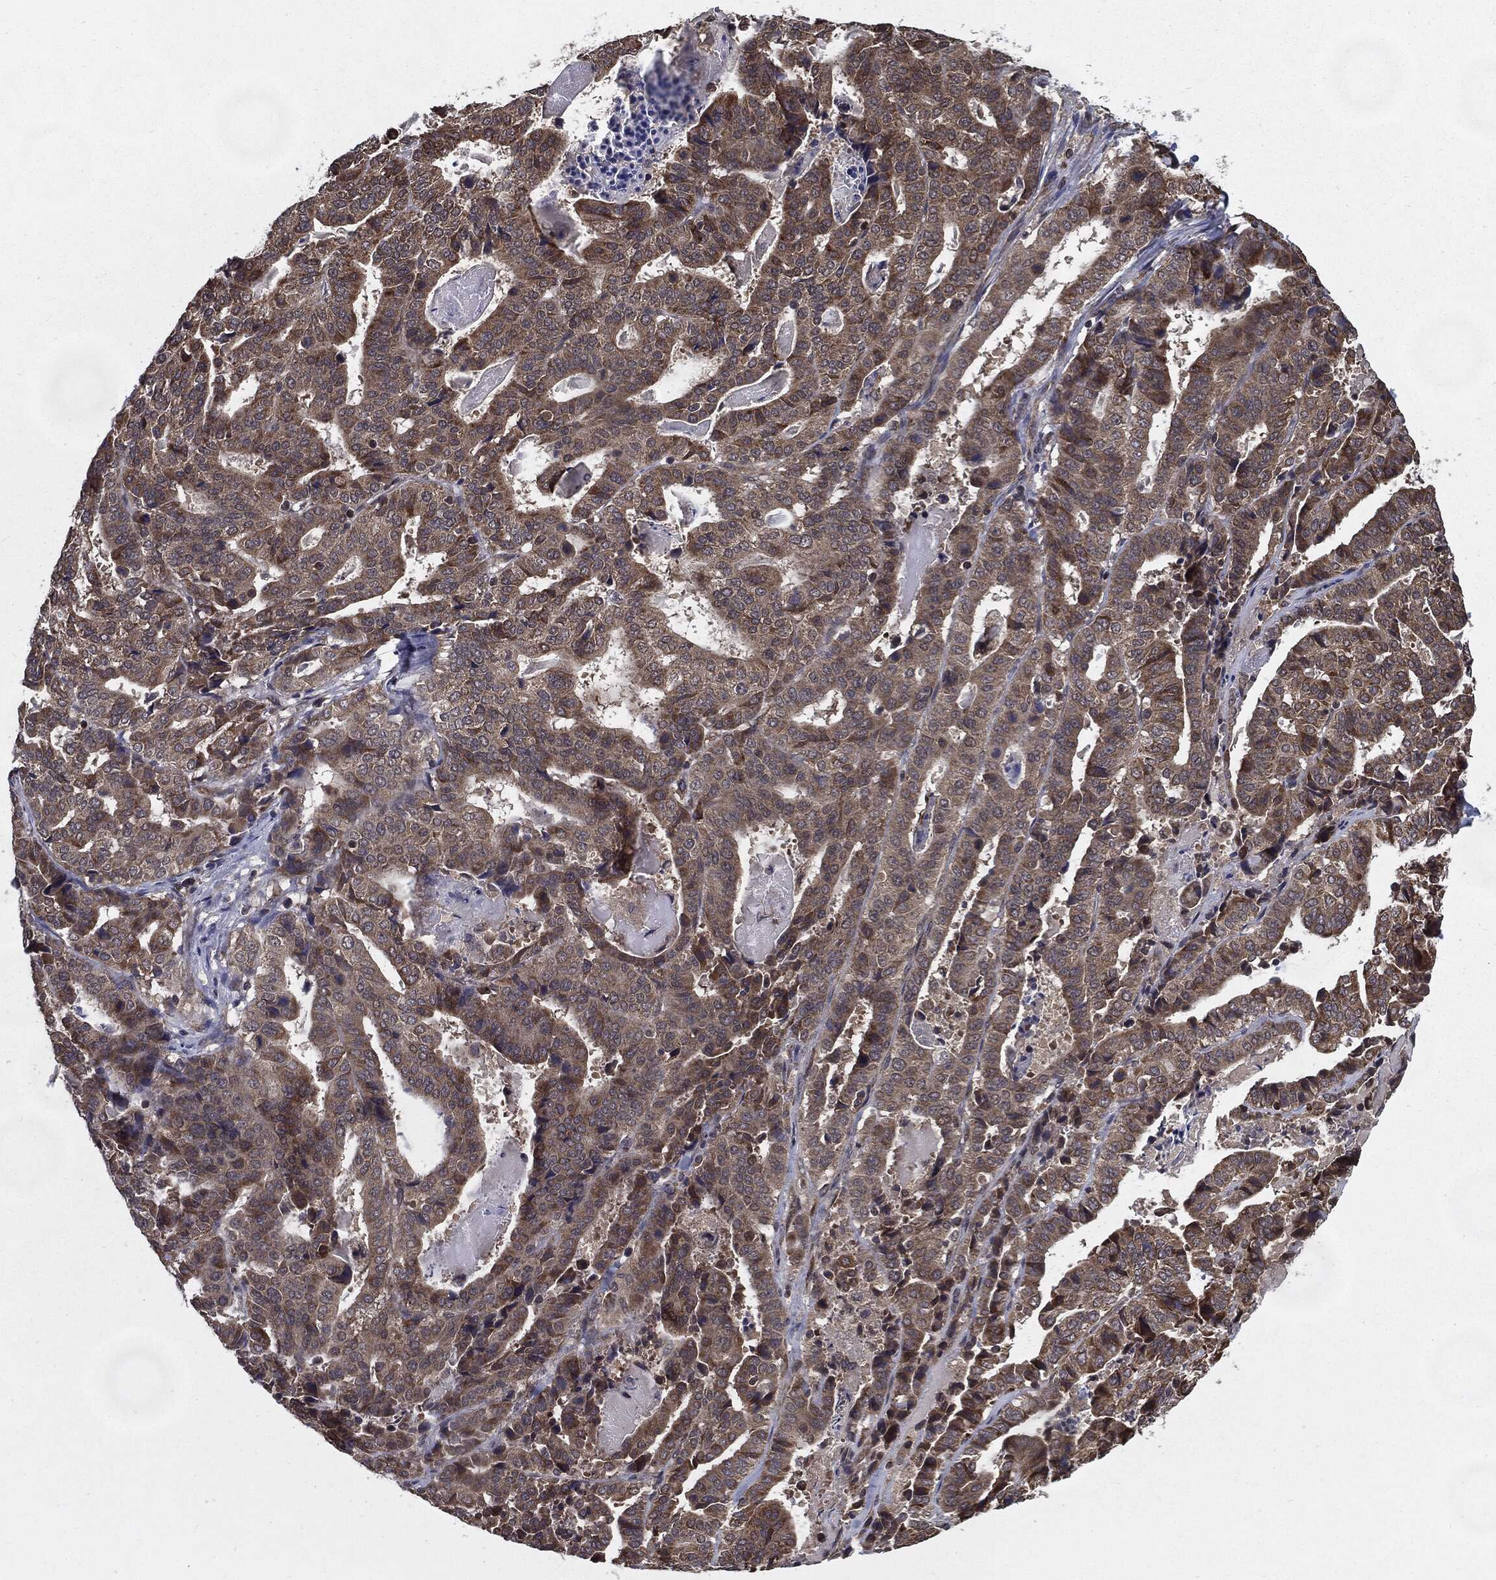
{"staining": {"intensity": "strong", "quantity": "<25%", "location": "cytoplasmic/membranous"}, "tissue": "stomach cancer", "cell_type": "Tumor cells", "image_type": "cancer", "snomed": [{"axis": "morphology", "description": "Adenocarcinoma, NOS"}, {"axis": "topography", "description": "Stomach"}], "caption": "Human stomach cancer (adenocarcinoma) stained for a protein (brown) exhibits strong cytoplasmic/membranous positive staining in about <25% of tumor cells.", "gene": "HDAC5", "patient": {"sex": "male", "age": 48}}